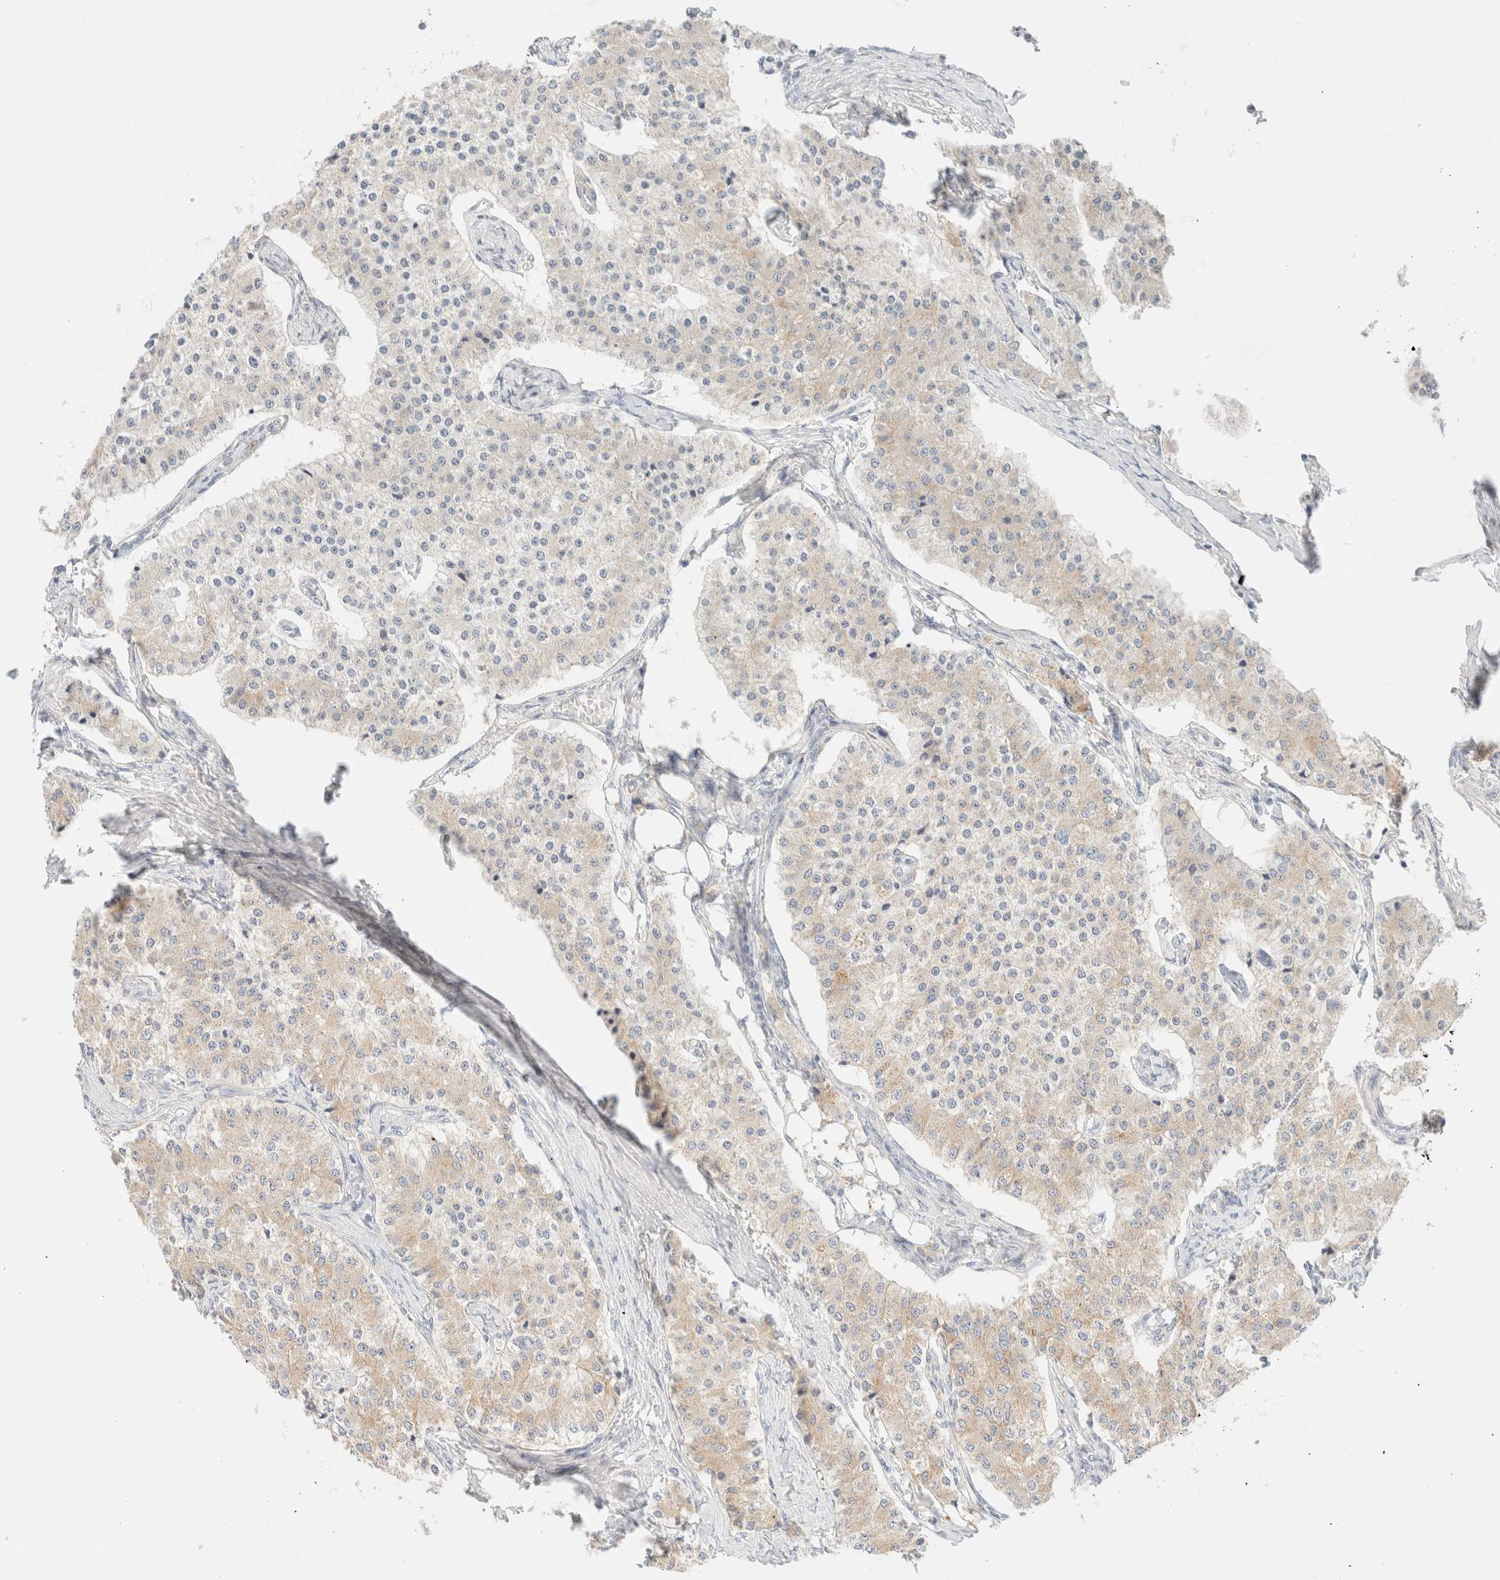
{"staining": {"intensity": "weak", "quantity": "25%-75%", "location": "cytoplasmic/membranous"}, "tissue": "carcinoid", "cell_type": "Tumor cells", "image_type": "cancer", "snomed": [{"axis": "morphology", "description": "Carcinoid, malignant, NOS"}, {"axis": "topography", "description": "Colon"}], "caption": "Immunohistochemistry (IHC) (DAB) staining of human carcinoid (malignant) displays weak cytoplasmic/membranous protein positivity in approximately 25%-75% of tumor cells.", "gene": "SARM1", "patient": {"sex": "female", "age": 52}}